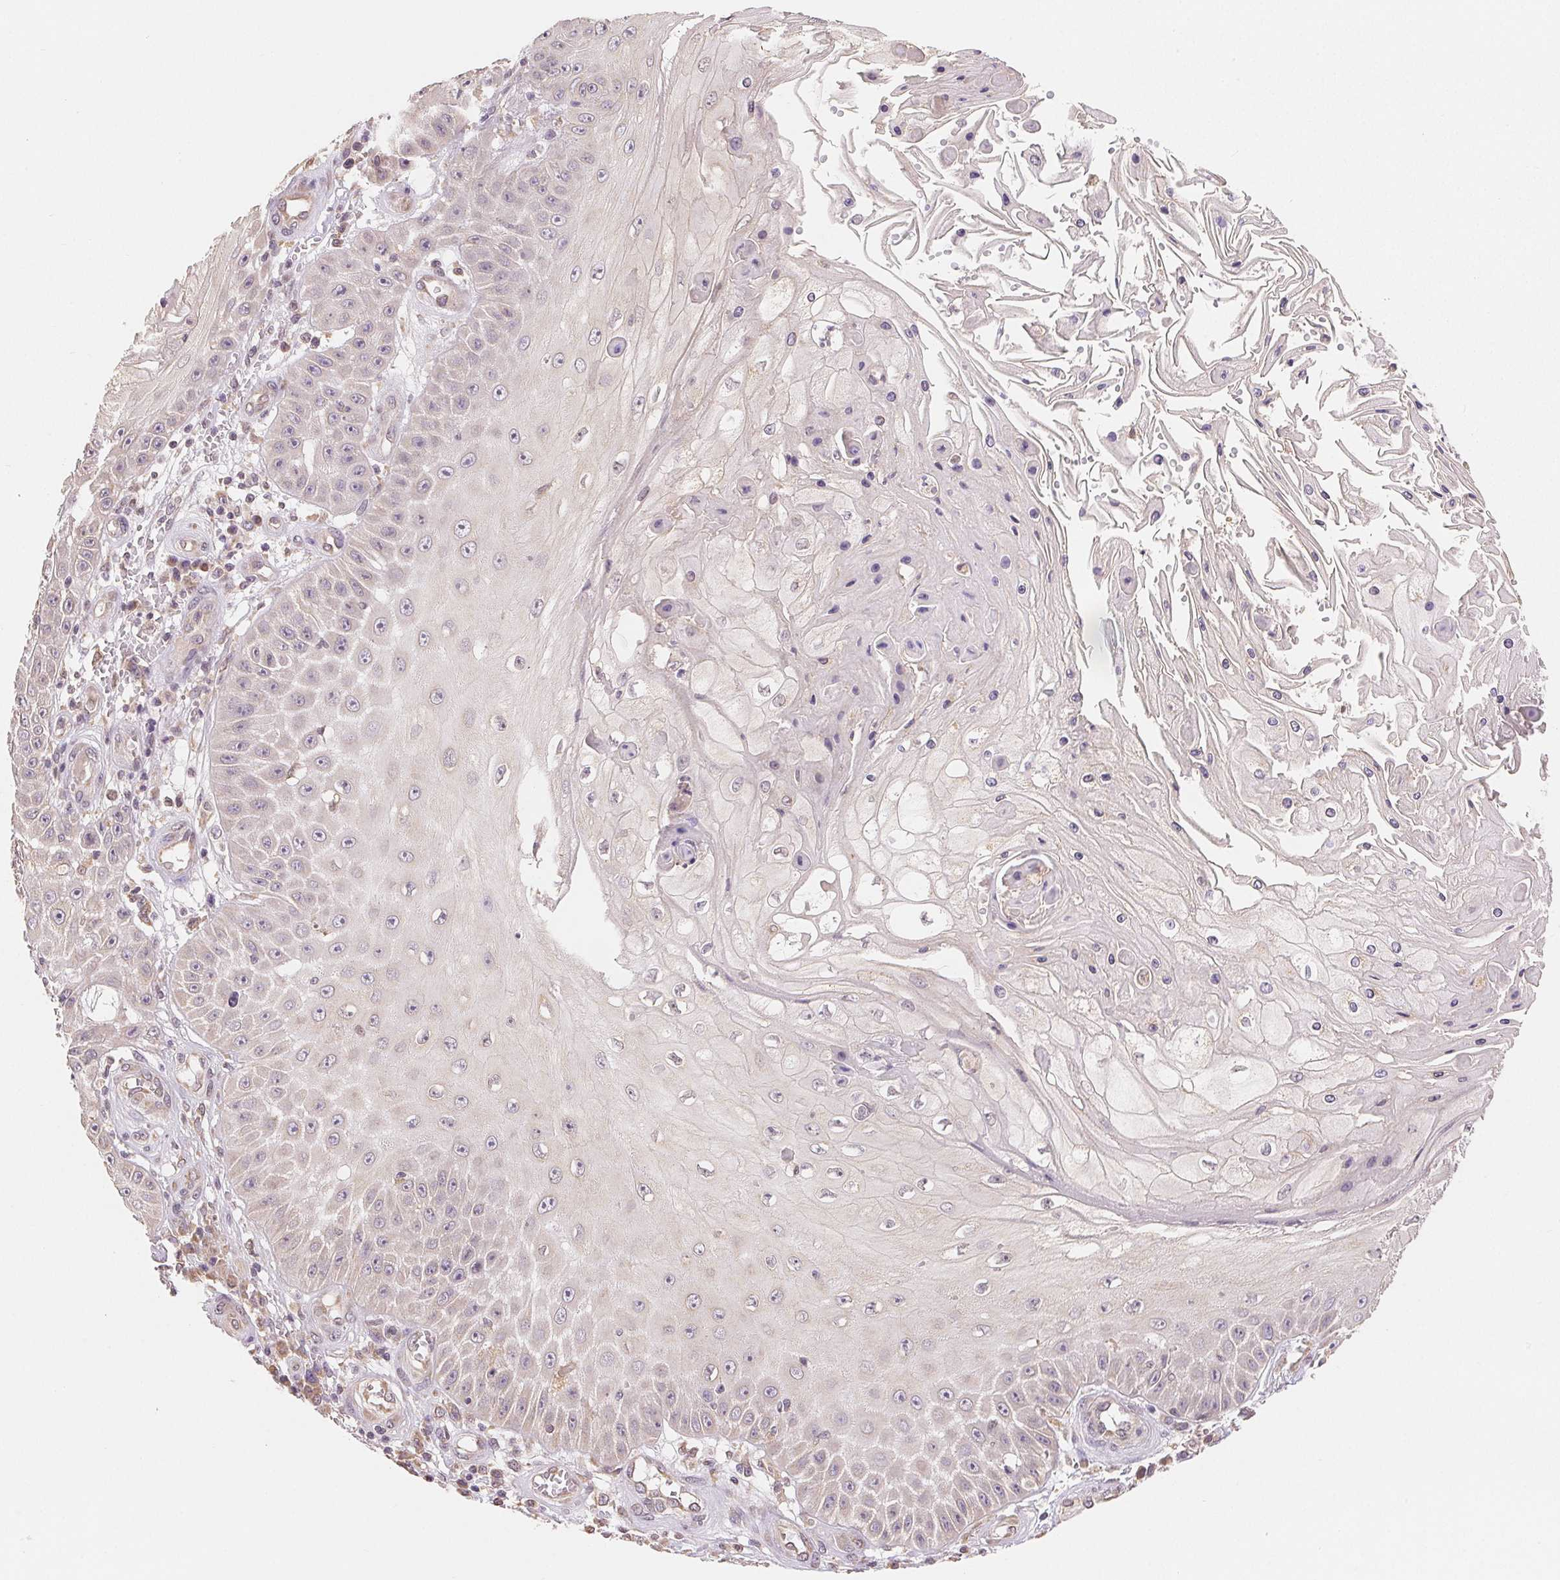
{"staining": {"intensity": "negative", "quantity": "none", "location": "none"}, "tissue": "skin cancer", "cell_type": "Tumor cells", "image_type": "cancer", "snomed": [{"axis": "morphology", "description": "Squamous cell carcinoma, NOS"}, {"axis": "topography", "description": "Skin"}], "caption": "Squamous cell carcinoma (skin) was stained to show a protein in brown. There is no significant positivity in tumor cells. (DAB (3,3'-diaminobenzidine) immunohistochemistry with hematoxylin counter stain).", "gene": "SEZ6L2", "patient": {"sex": "male", "age": 70}}